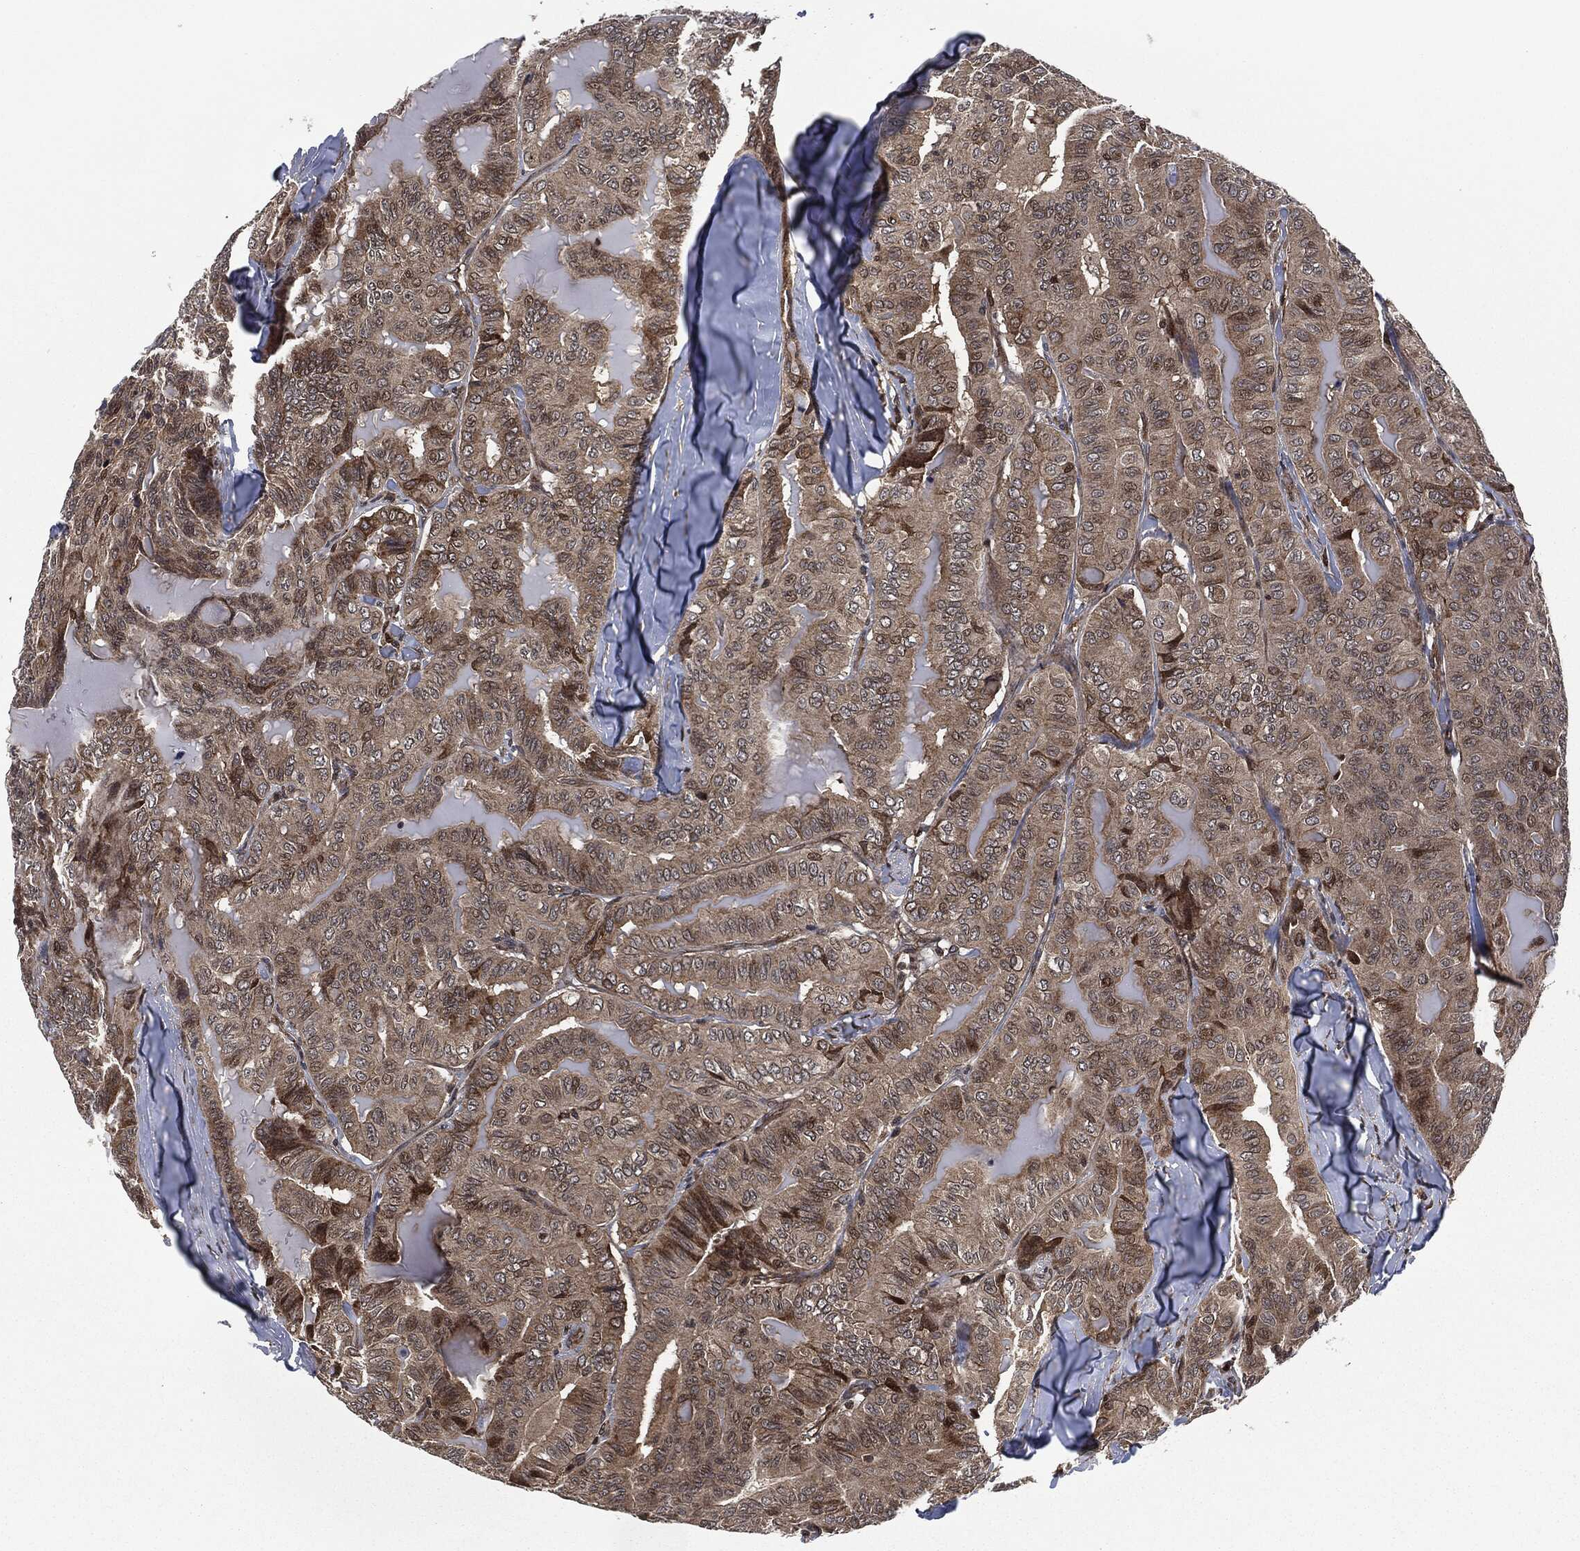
{"staining": {"intensity": "strong", "quantity": "<25%", "location": "cytoplasmic/membranous"}, "tissue": "thyroid cancer", "cell_type": "Tumor cells", "image_type": "cancer", "snomed": [{"axis": "morphology", "description": "Papillary adenocarcinoma, NOS"}, {"axis": "topography", "description": "Thyroid gland"}], "caption": "Human thyroid cancer stained for a protein (brown) demonstrates strong cytoplasmic/membranous positive expression in approximately <25% of tumor cells.", "gene": "HRAS", "patient": {"sex": "female", "age": 68}}